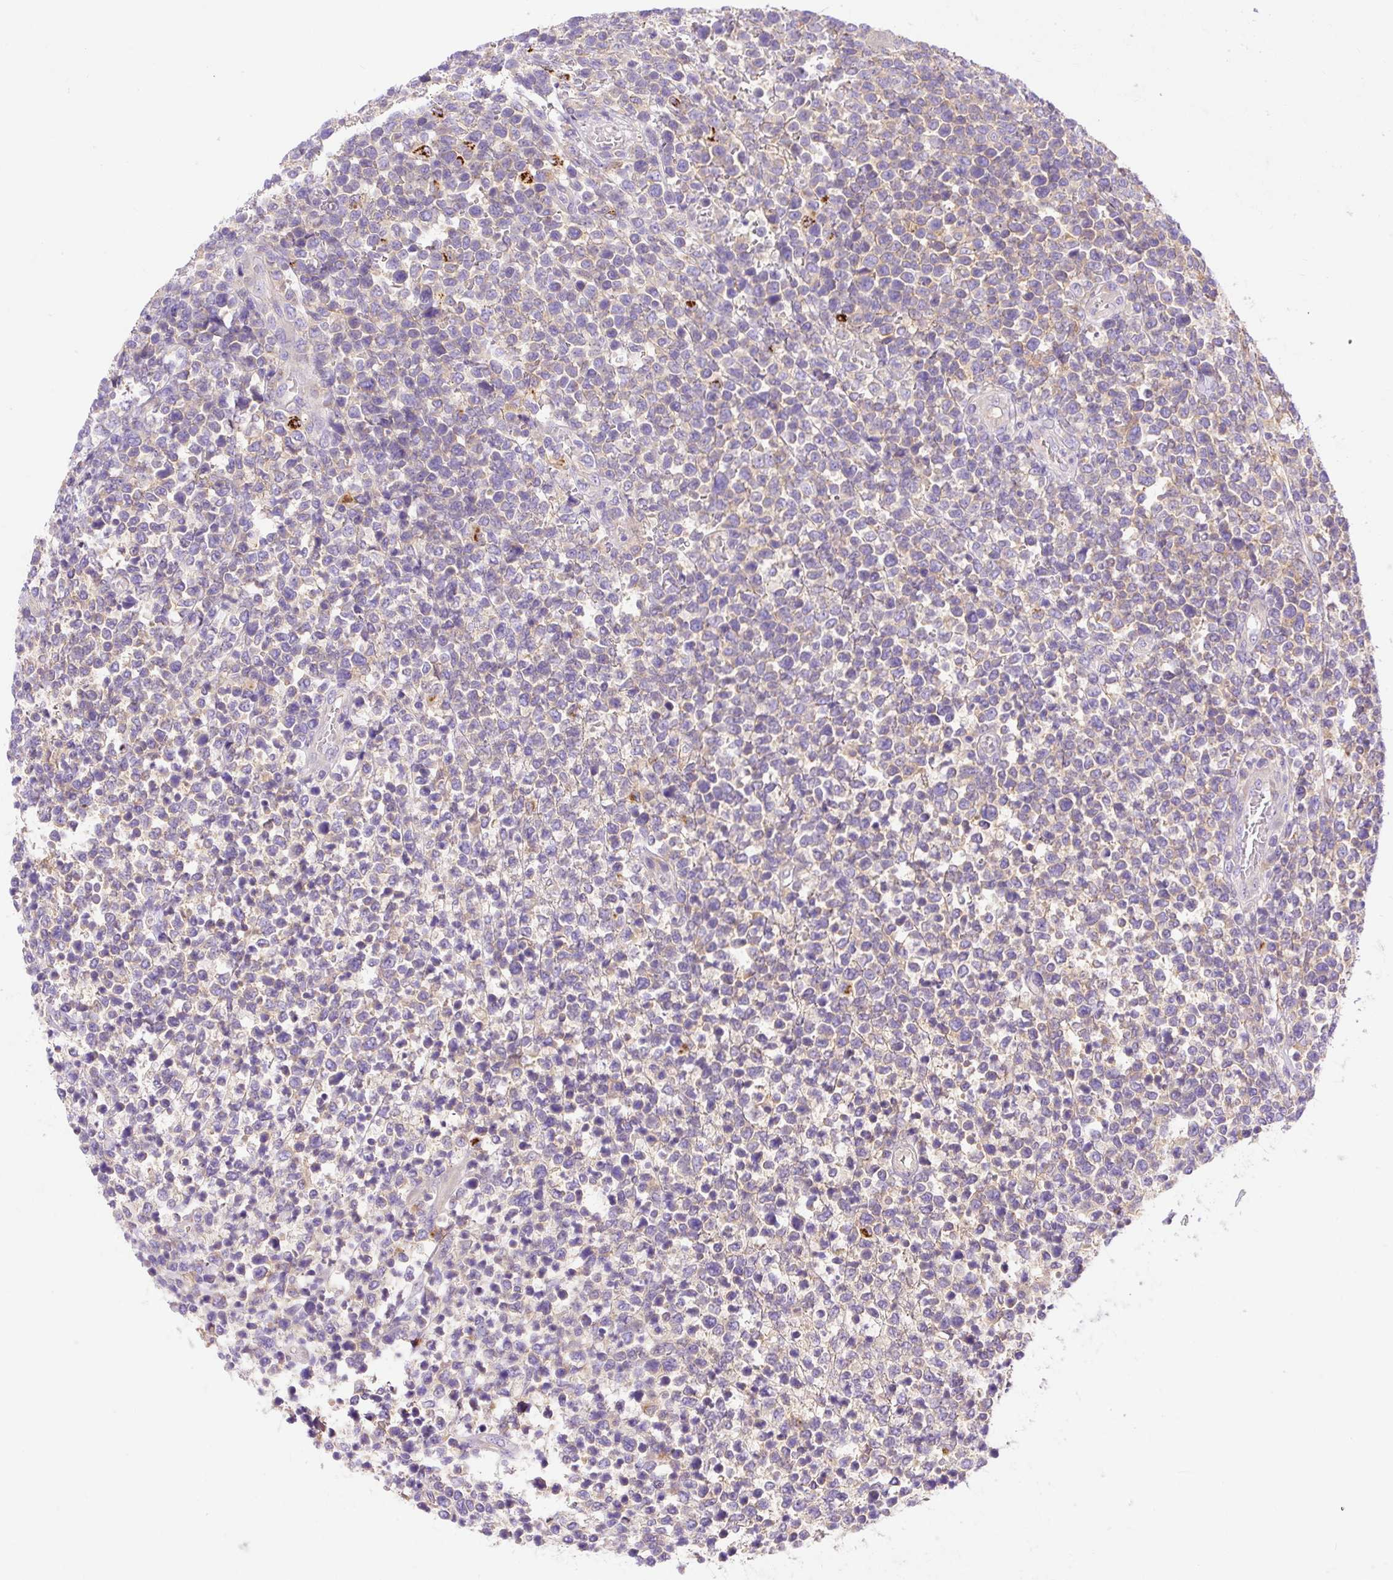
{"staining": {"intensity": "negative", "quantity": "none", "location": "none"}, "tissue": "lymphoma", "cell_type": "Tumor cells", "image_type": "cancer", "snomed": [{"axis": "morphology", "description": "Malignant lymphoma, non-Hodgkin's type, High grade"}, {"axis": "topography", "description": "Soft tissue"}], "caption": "IHC of human lymphoma exhibits no staining in tumor cells.", "gene": "OR4K15", "patient": {"sex": "female", "age": 56}}